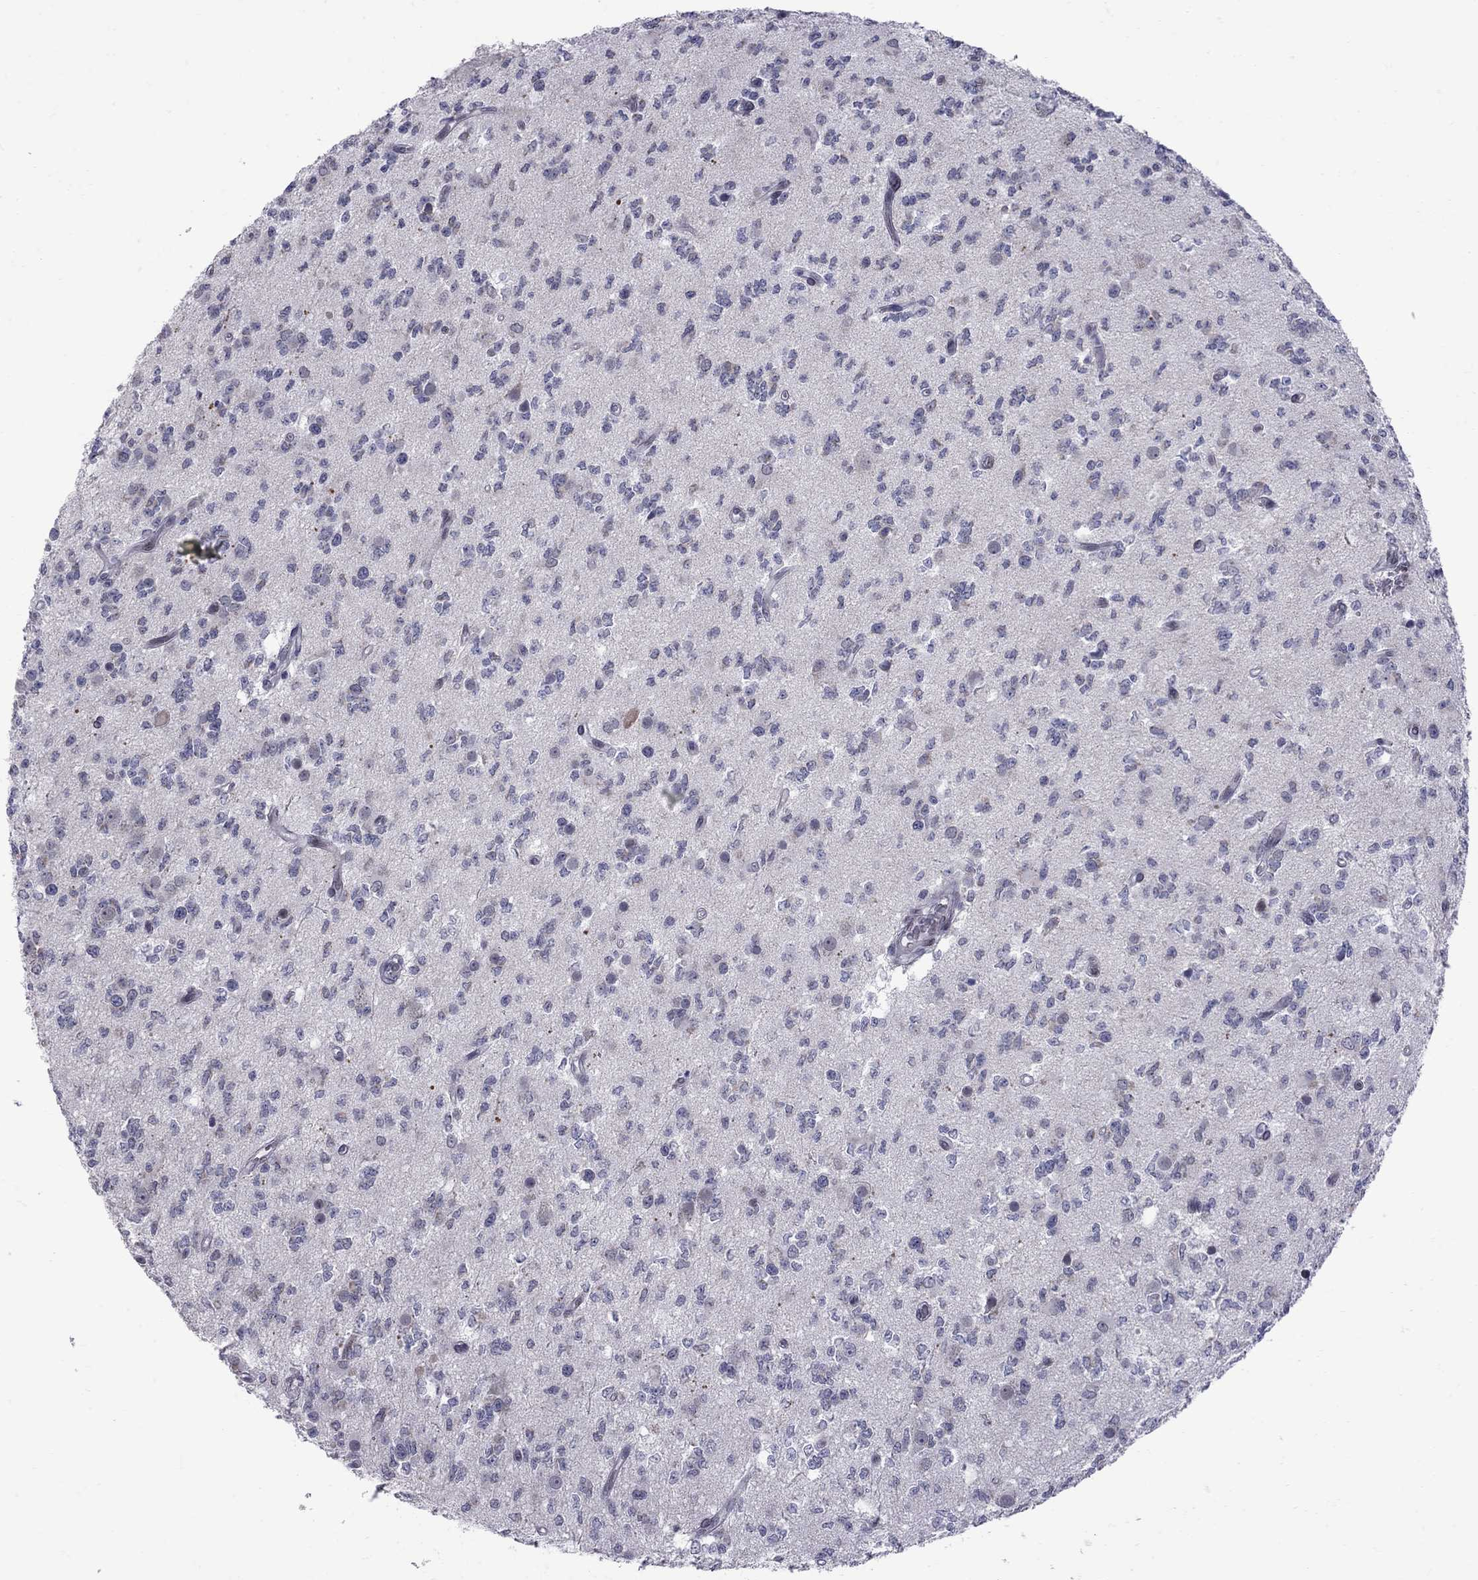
{"staining": {"intensity": "negative", "quantity": "none", "location": "none"}, "tissue": "glioma", "cell_type": "Tumor cells", "image_type": "cancer", "snomed": [{"axis": "morphology", "description": "Glioma, malignant, Low grade"}, {"axis": "topography", "description": "Brain"}], "caption": "High magnification brightfield microscopy of glioma stained with DAB (brown) and counterstained with hematoxylin (blue): tumor cells show no significant staining.", "gene": "CLTCL1", "patient": {"sex": "female", "age": 45}}